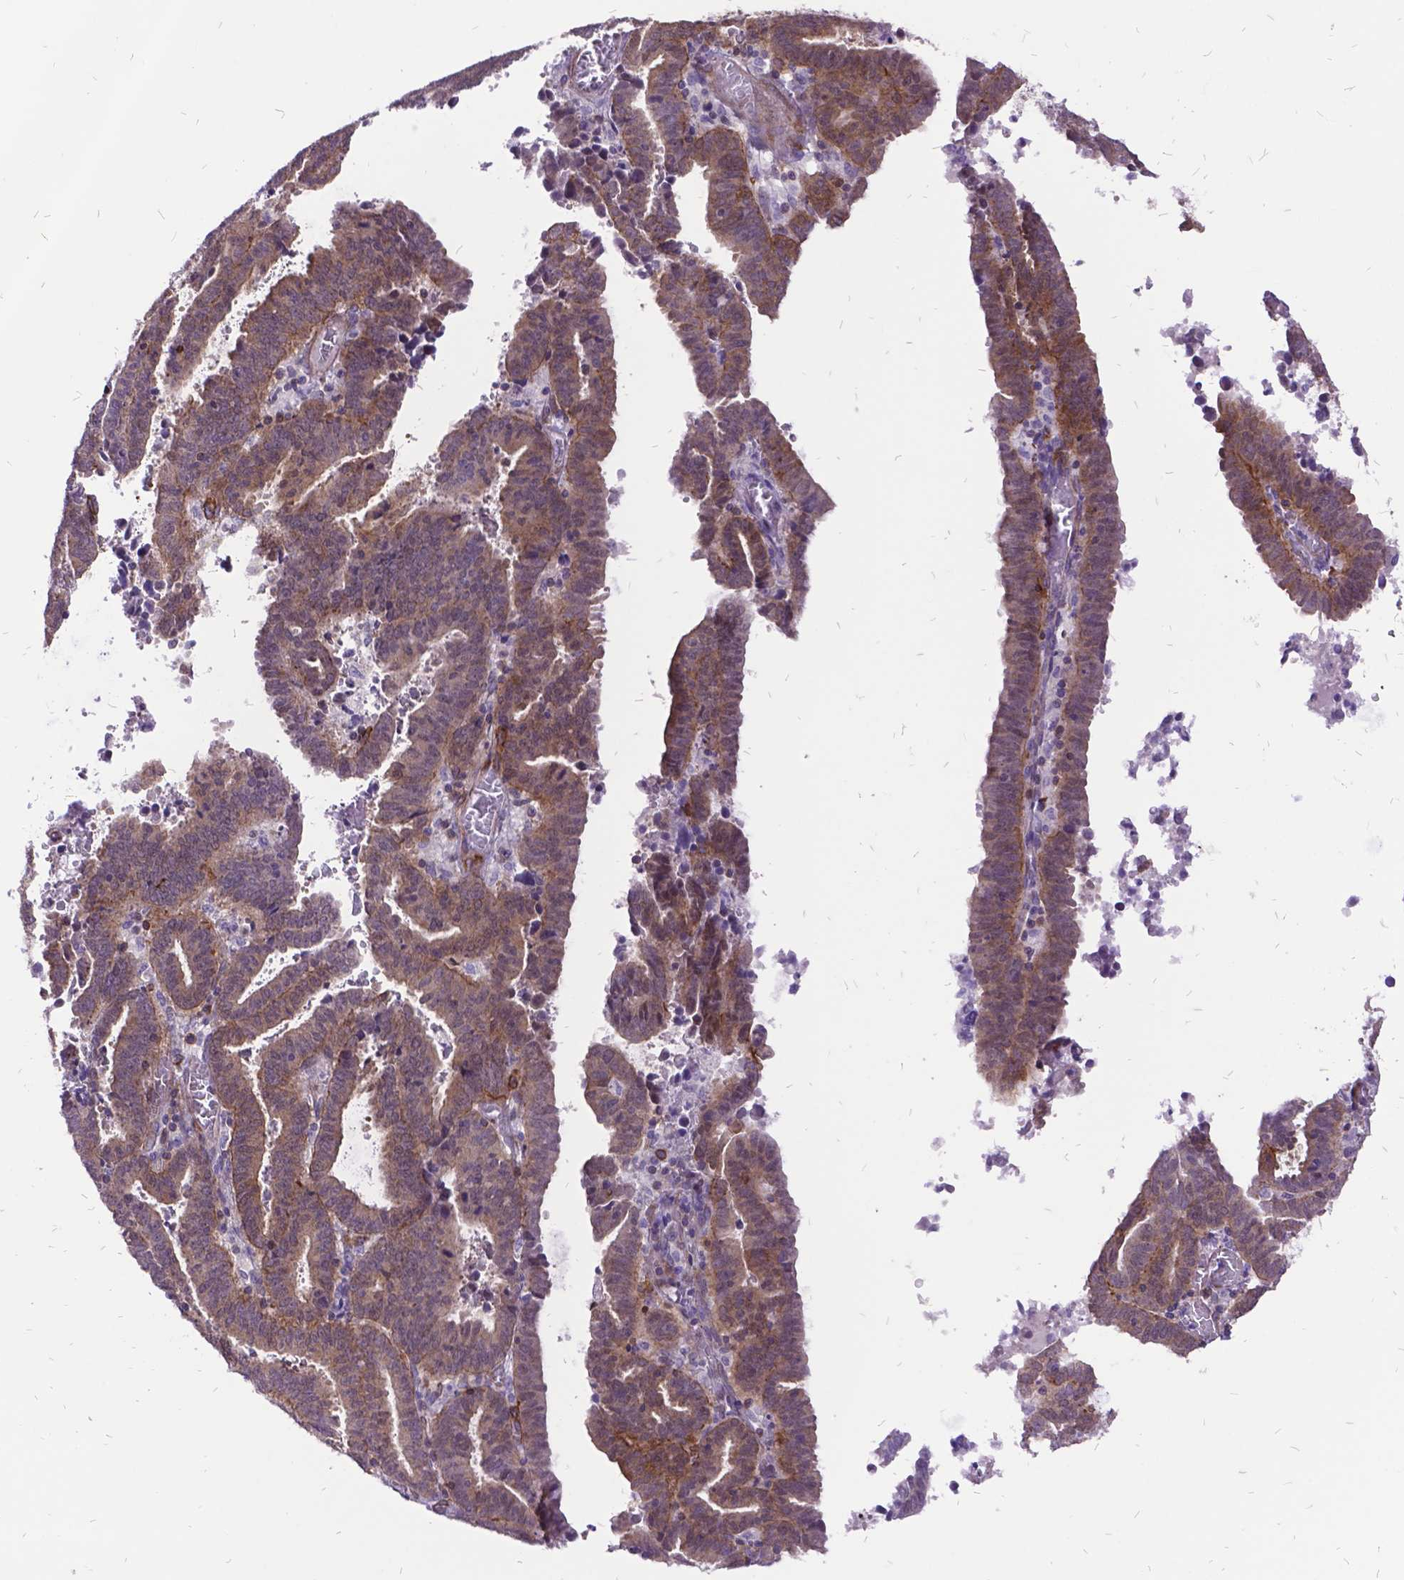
{"staining": {"intensity": "weak", "quantity": ">75%", "location": "cytoplasmic/membranous"}, "tissue": "endometrial cancer", "cell_type": "Tumor cells", "image_type": "cancer", "snomed": [{"axis": "morphology", "description": "Adenocarcinoma, NOS"}, {"axis": "topography", "description": "Uterus"}], "caption": "A brown stain labels weak cytoplasmic/membranous staining of a protein in human endometrial cancer tumor cells. Nuclei are stained in blue.", "gene": "GRB7", "patient": {"sex": "female", "age": 83}}